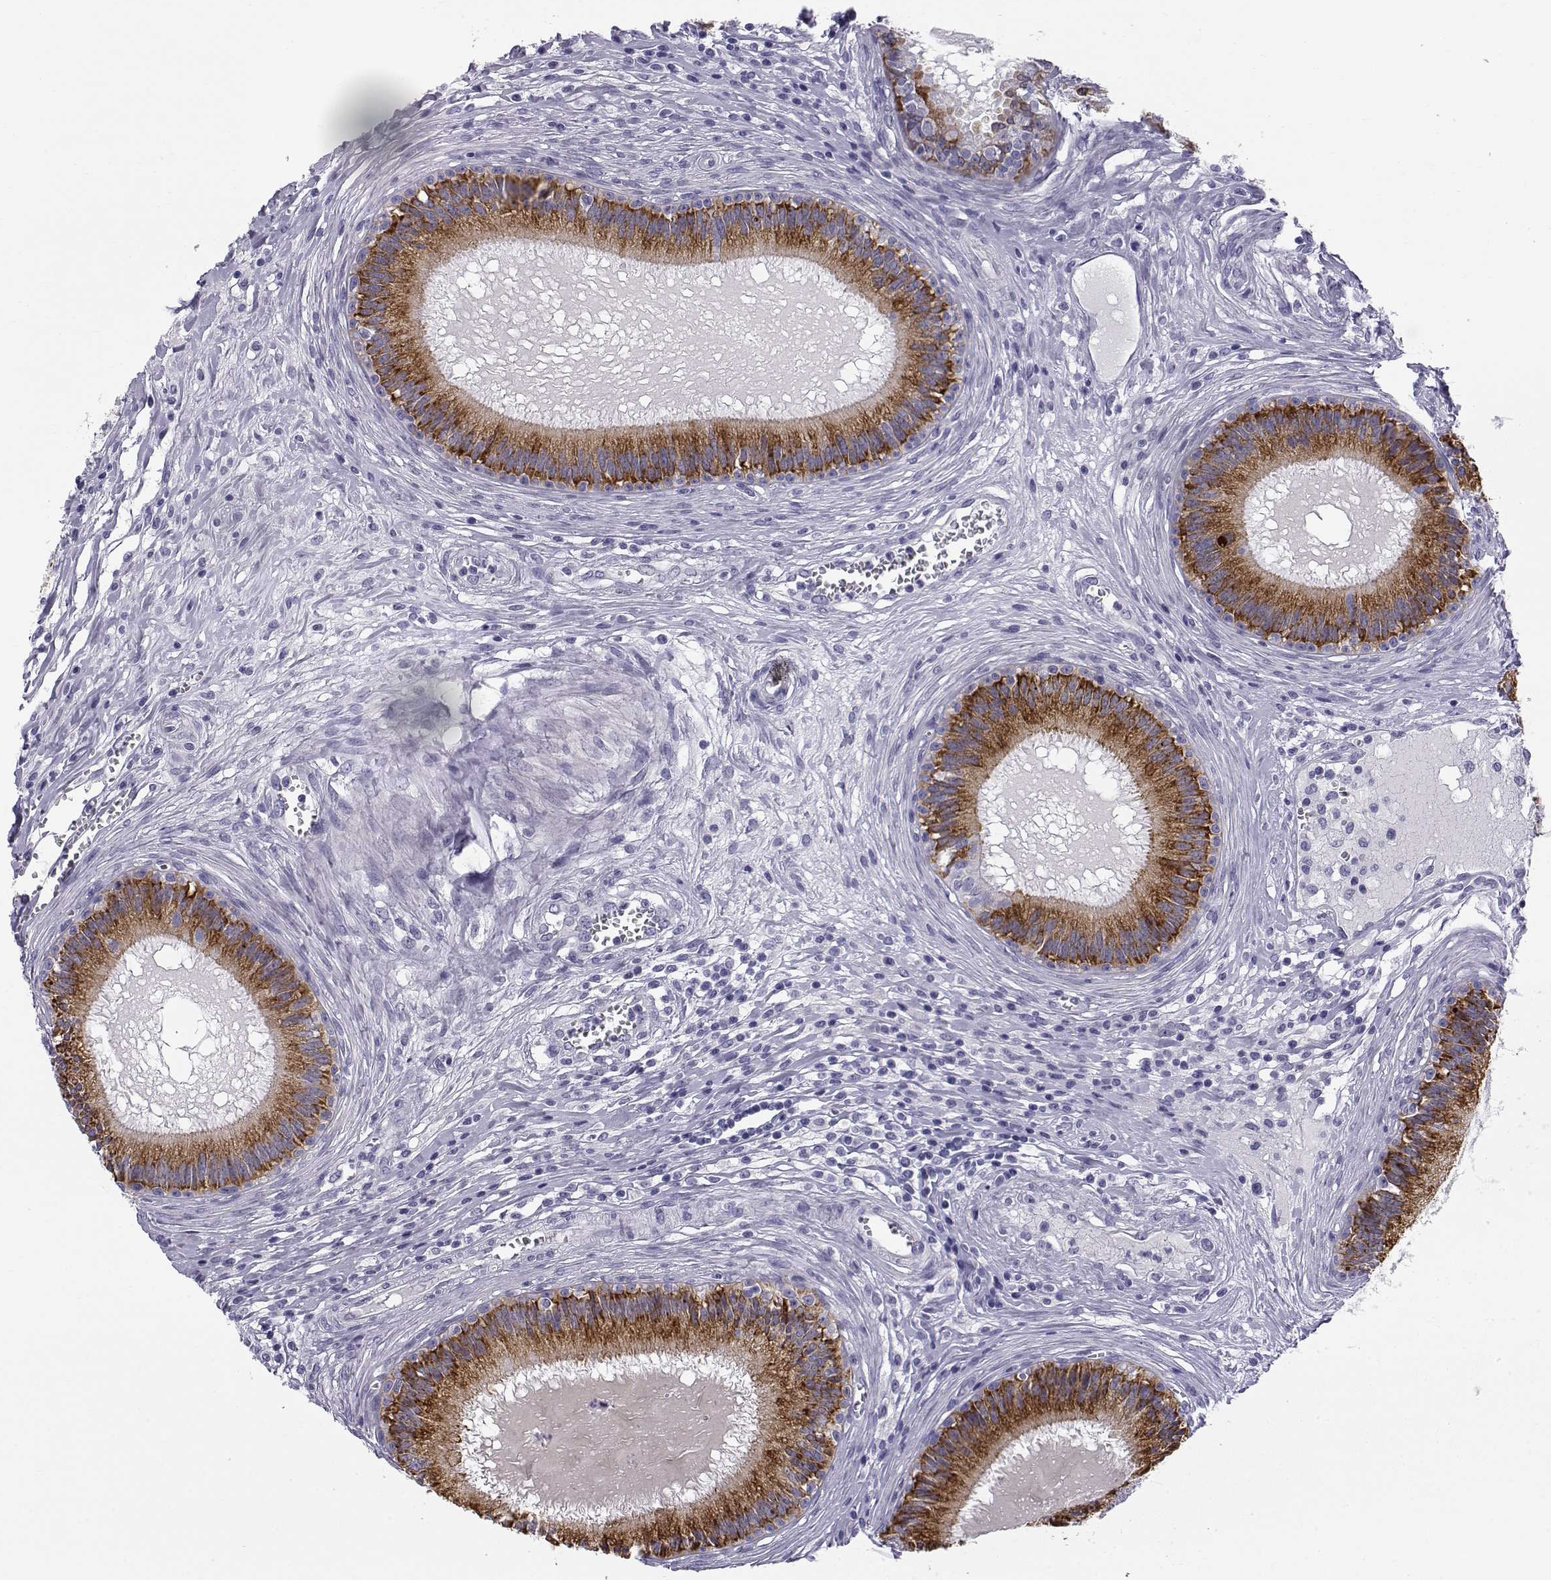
{"staining": {"intensity": "strong", "quantity": "25%-75%", "location": "cytoplasmic/membranous"}, "tissue": "epididymis", "cell_type": "Glandular cells", "image_type": "normal", "snomed": [{"axis": "morphology", "description": "Normal tissue, NOS"}, {"axis": "topography", "description": "Epididymis"}], "caption": "The histopathology image displays immunohistochemical staining of normal epididymis. There is strong cytoplasmic/membranous expression is present in about 25%-75% of glandular cells. Nuclei are stained in blue.", "gene": "RNASE12", "patient": {"sex": "male", "age": 27}}